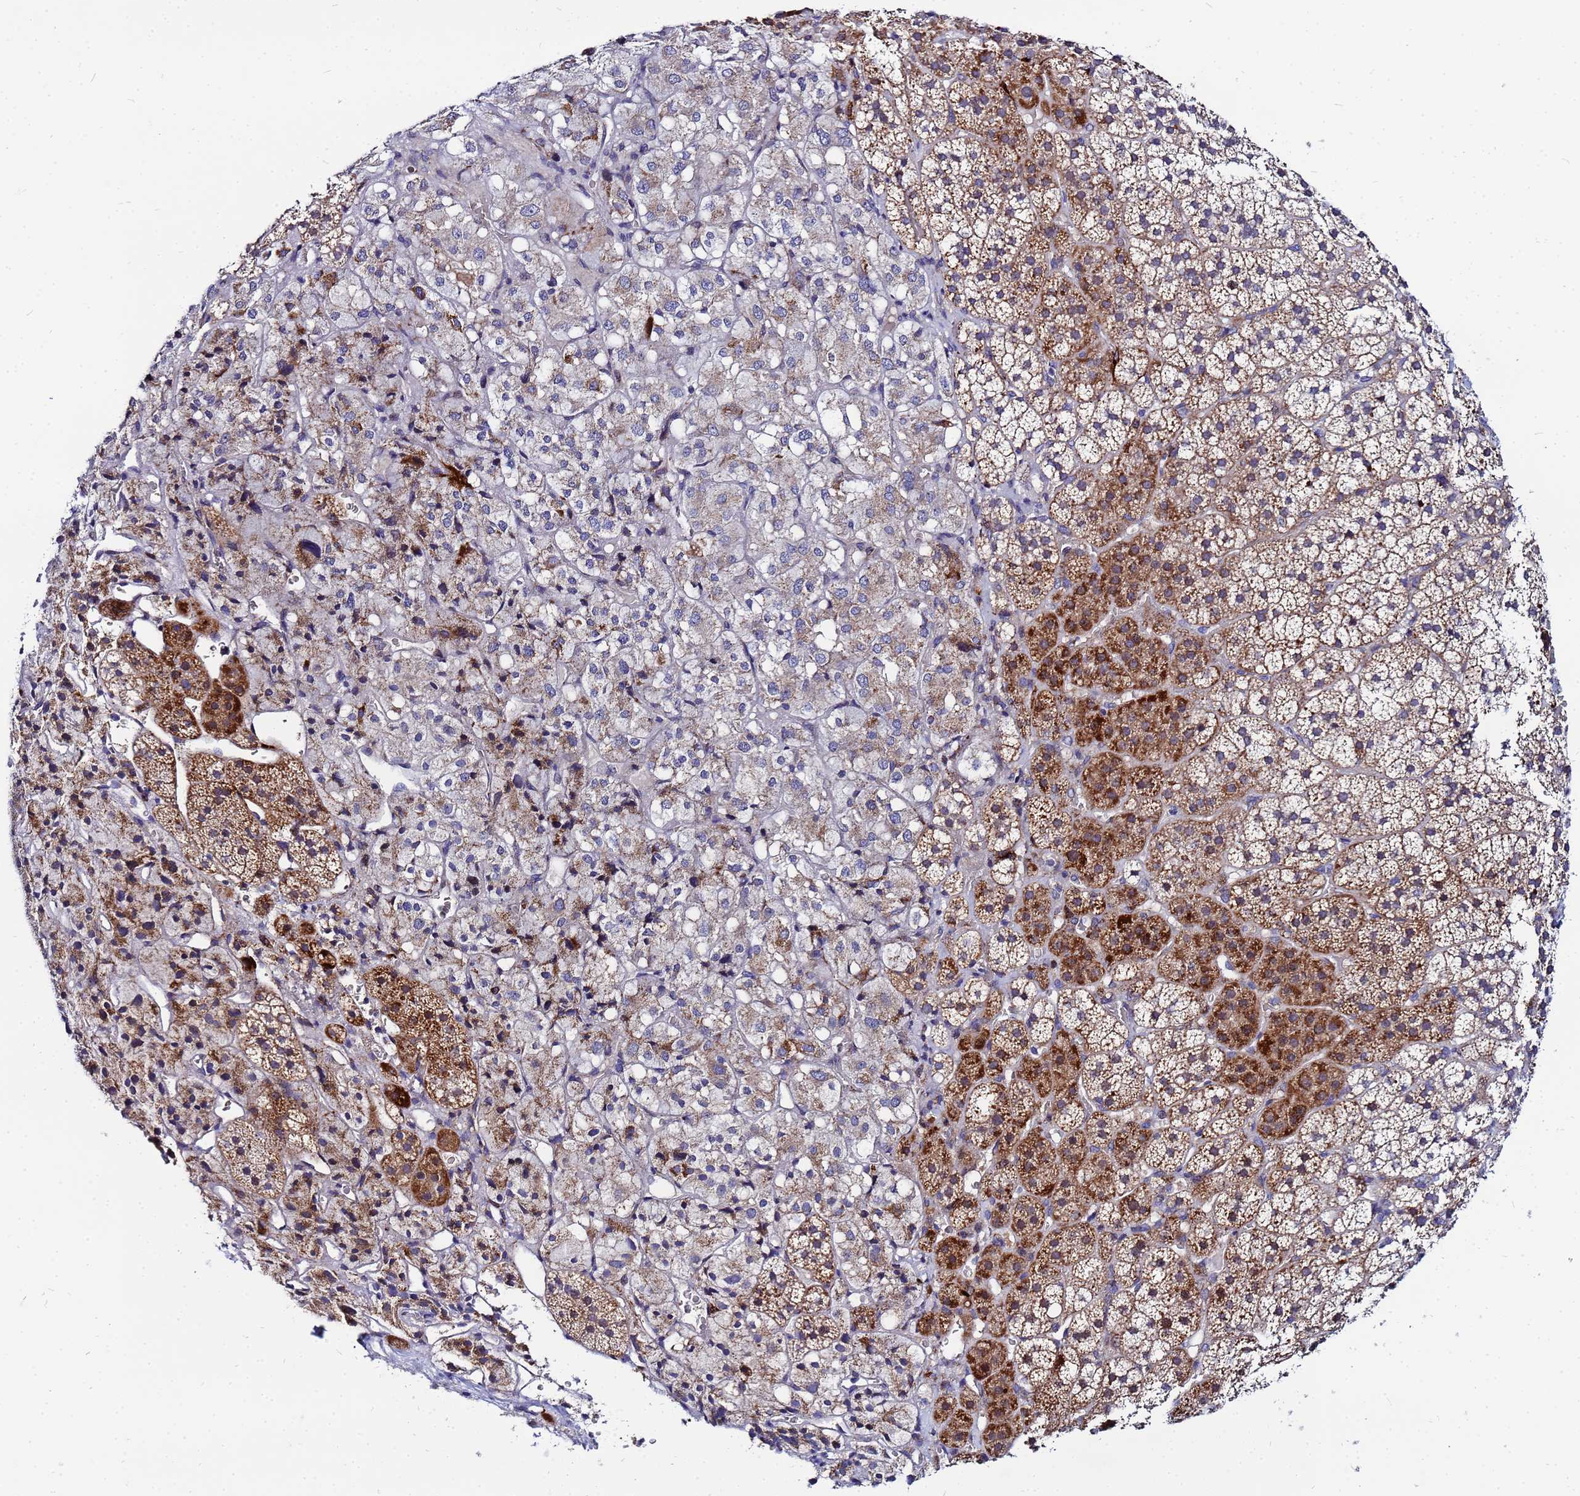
{"staining": {"intensity": "strong", "quantity": "25%-75%", "location": "cytoplasmic/membranous"}, "tissue": "adrenal gland", "cell_type": "Glandular cells", "image_type": "normal", "snomed": [{"axis": "morphology", "description": "Normal tissue, NOS"}, {"axis": "topography", "description": "Adrenal gland"}], "caption": "Protein staining by immunohistochemistry exhibits strong cytoplasmic/membranous staining in about 25%-75% of glandular cells in normal adrenal gland.", "gene": "FAHD2A", "patient": {"sex": "female", "age": 44}}